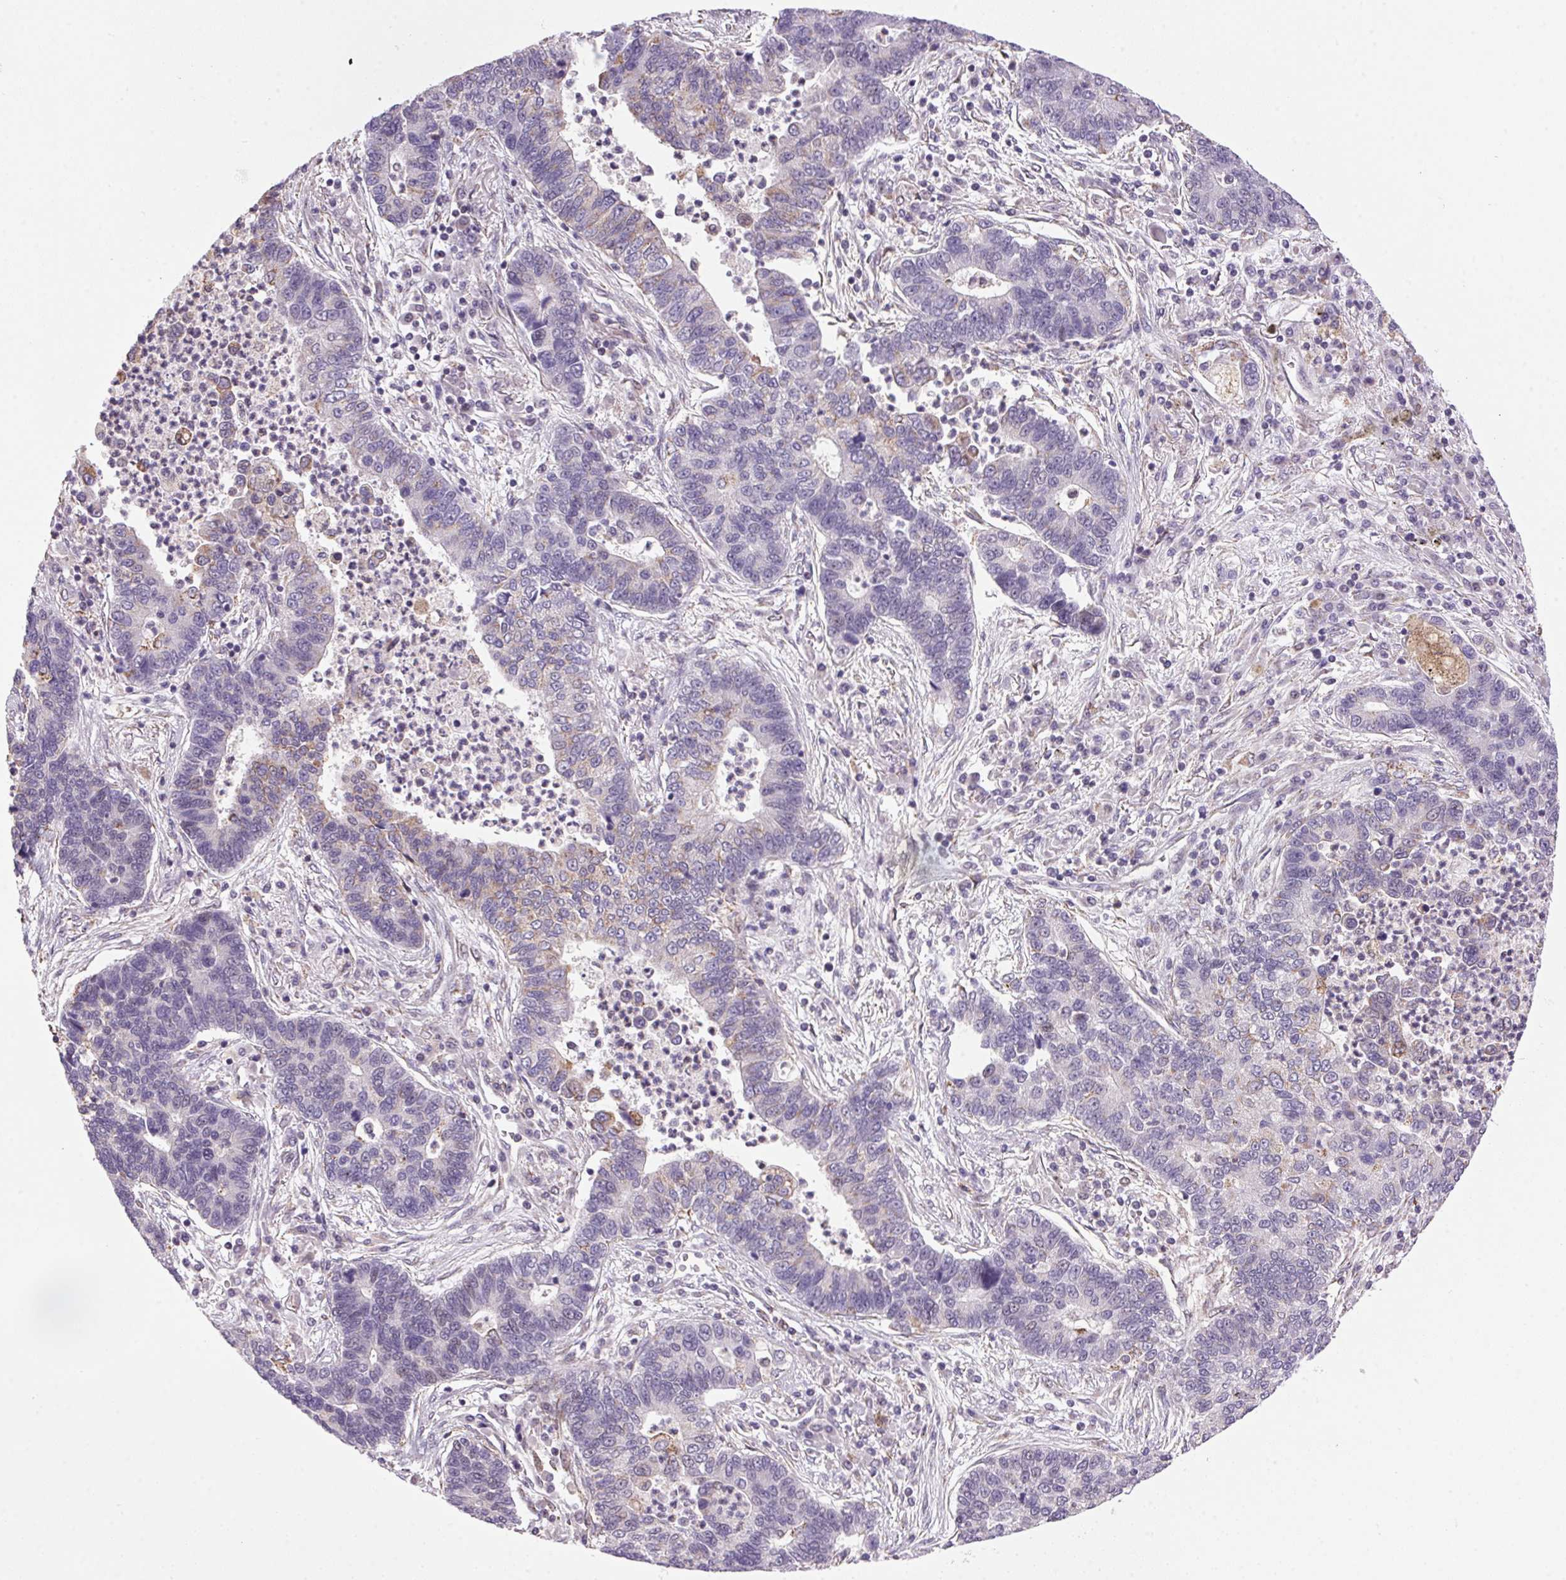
{"staining": {"intensity": "weak", "quantity": "<25%", "location": "cytoplasmic/membranous"}, "tissue": "lung cancer", "cell_type": "Tumor cells", "image_type": "cancer", "snomed": [{"axis": "morphology", "description": "Adenocarcinoma, NOS"}, {"axis": "topography", "description": "Lung"}], "caption": "Lung cancer (adenocarcinoma) stained for a protein using immunohistochemistry shows no staining tumor cells.", "gene": "AKR1E2", "patient": {"sex": "female", "age": 57}}